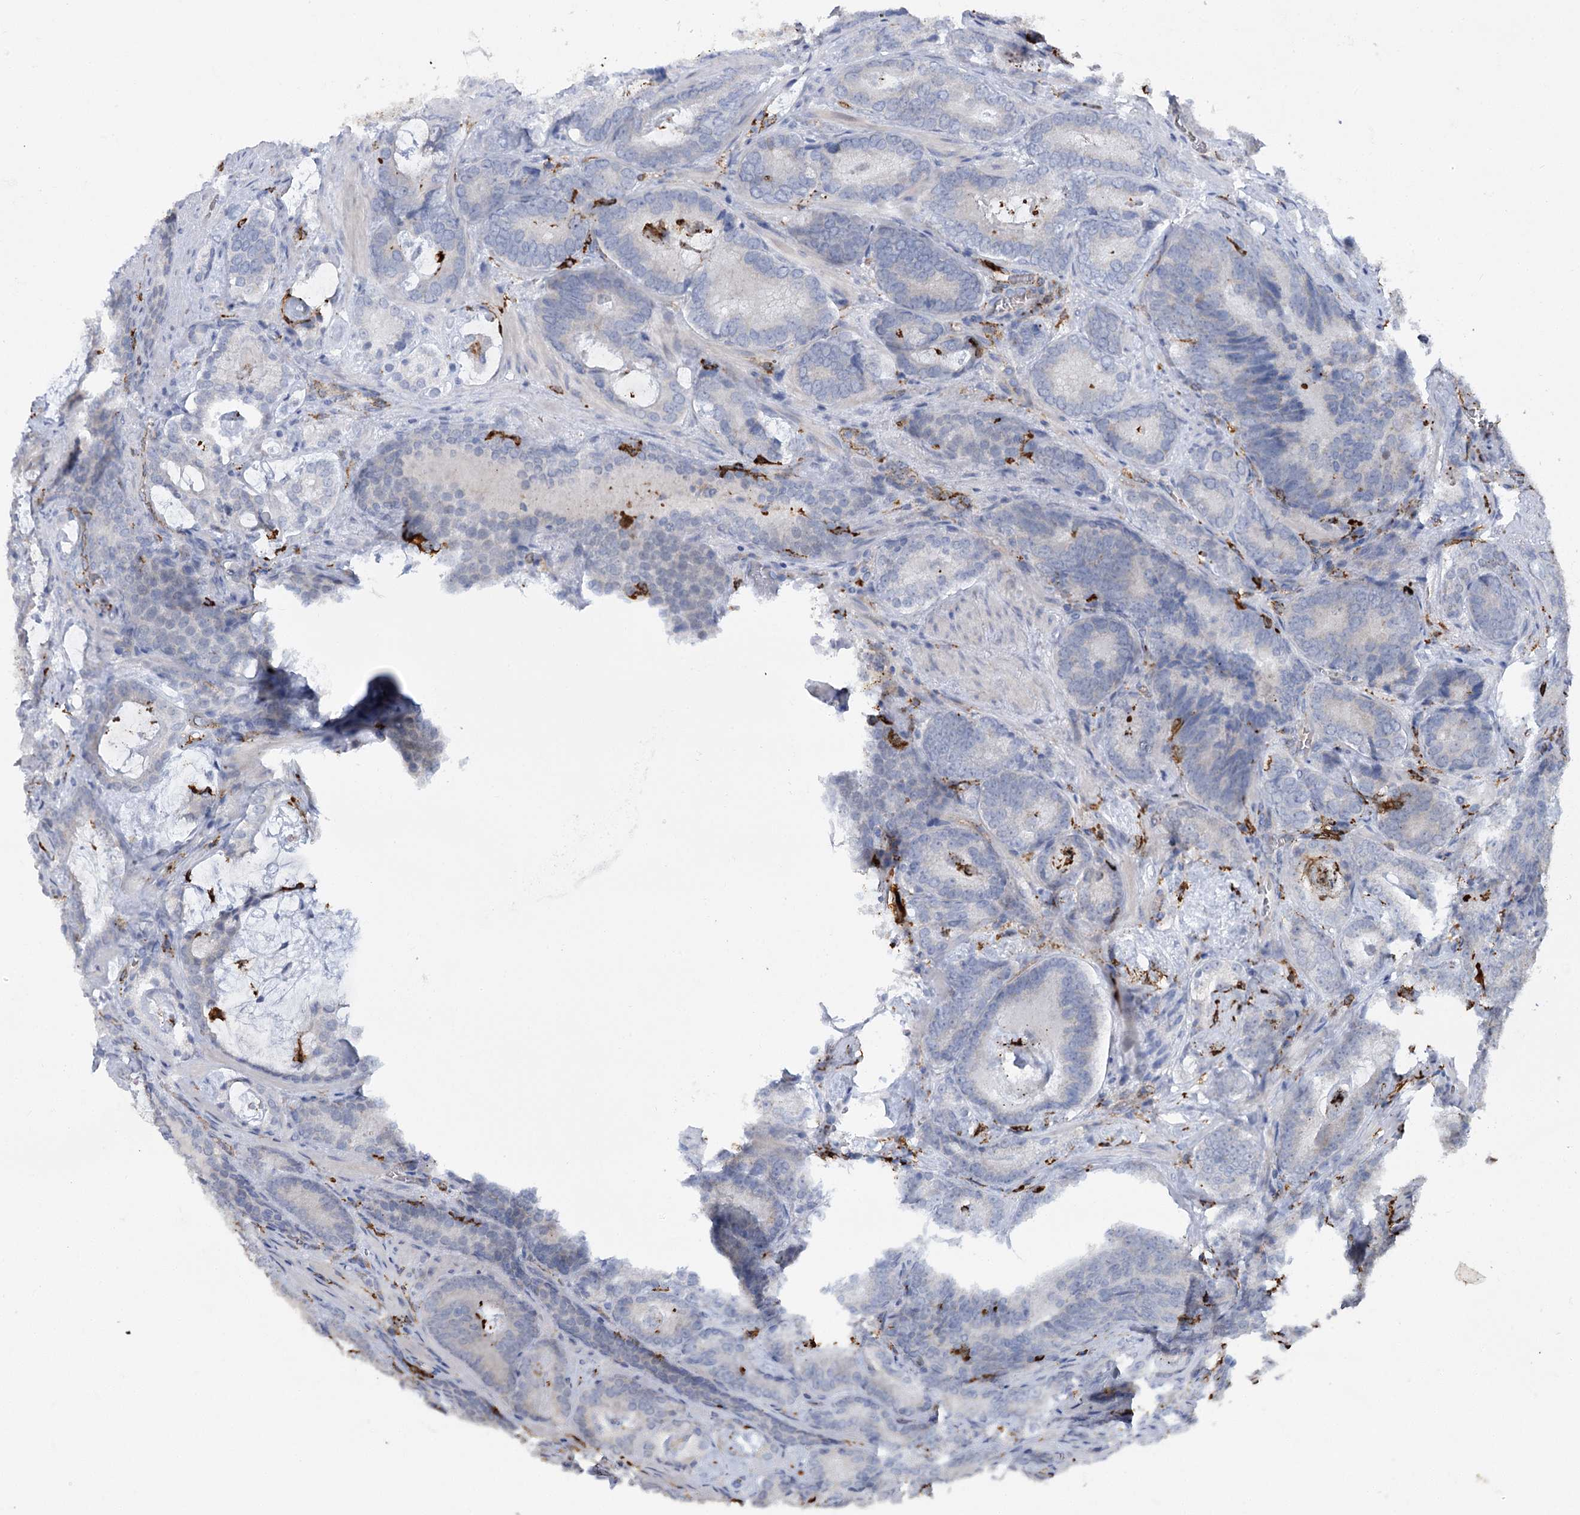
{"staining": {"intensity": "negative", "quantity": "none", "location": "none"}, "tissue": "prostate cancer", "cell_type": "Tumor cells", "image_type": "cancer", "snomed": [{"axis": "morphology", "description": "Adenocarcinoma, Low grade"}, {"axis": "topography", "description": "Prostate"}], "caption": "This is an immunohistochemistry micrograph of prostate cancer. There is no staining in tumor cells.", "gene": "PIWIL4", "patient": {"sex": "male", "age": 60}}